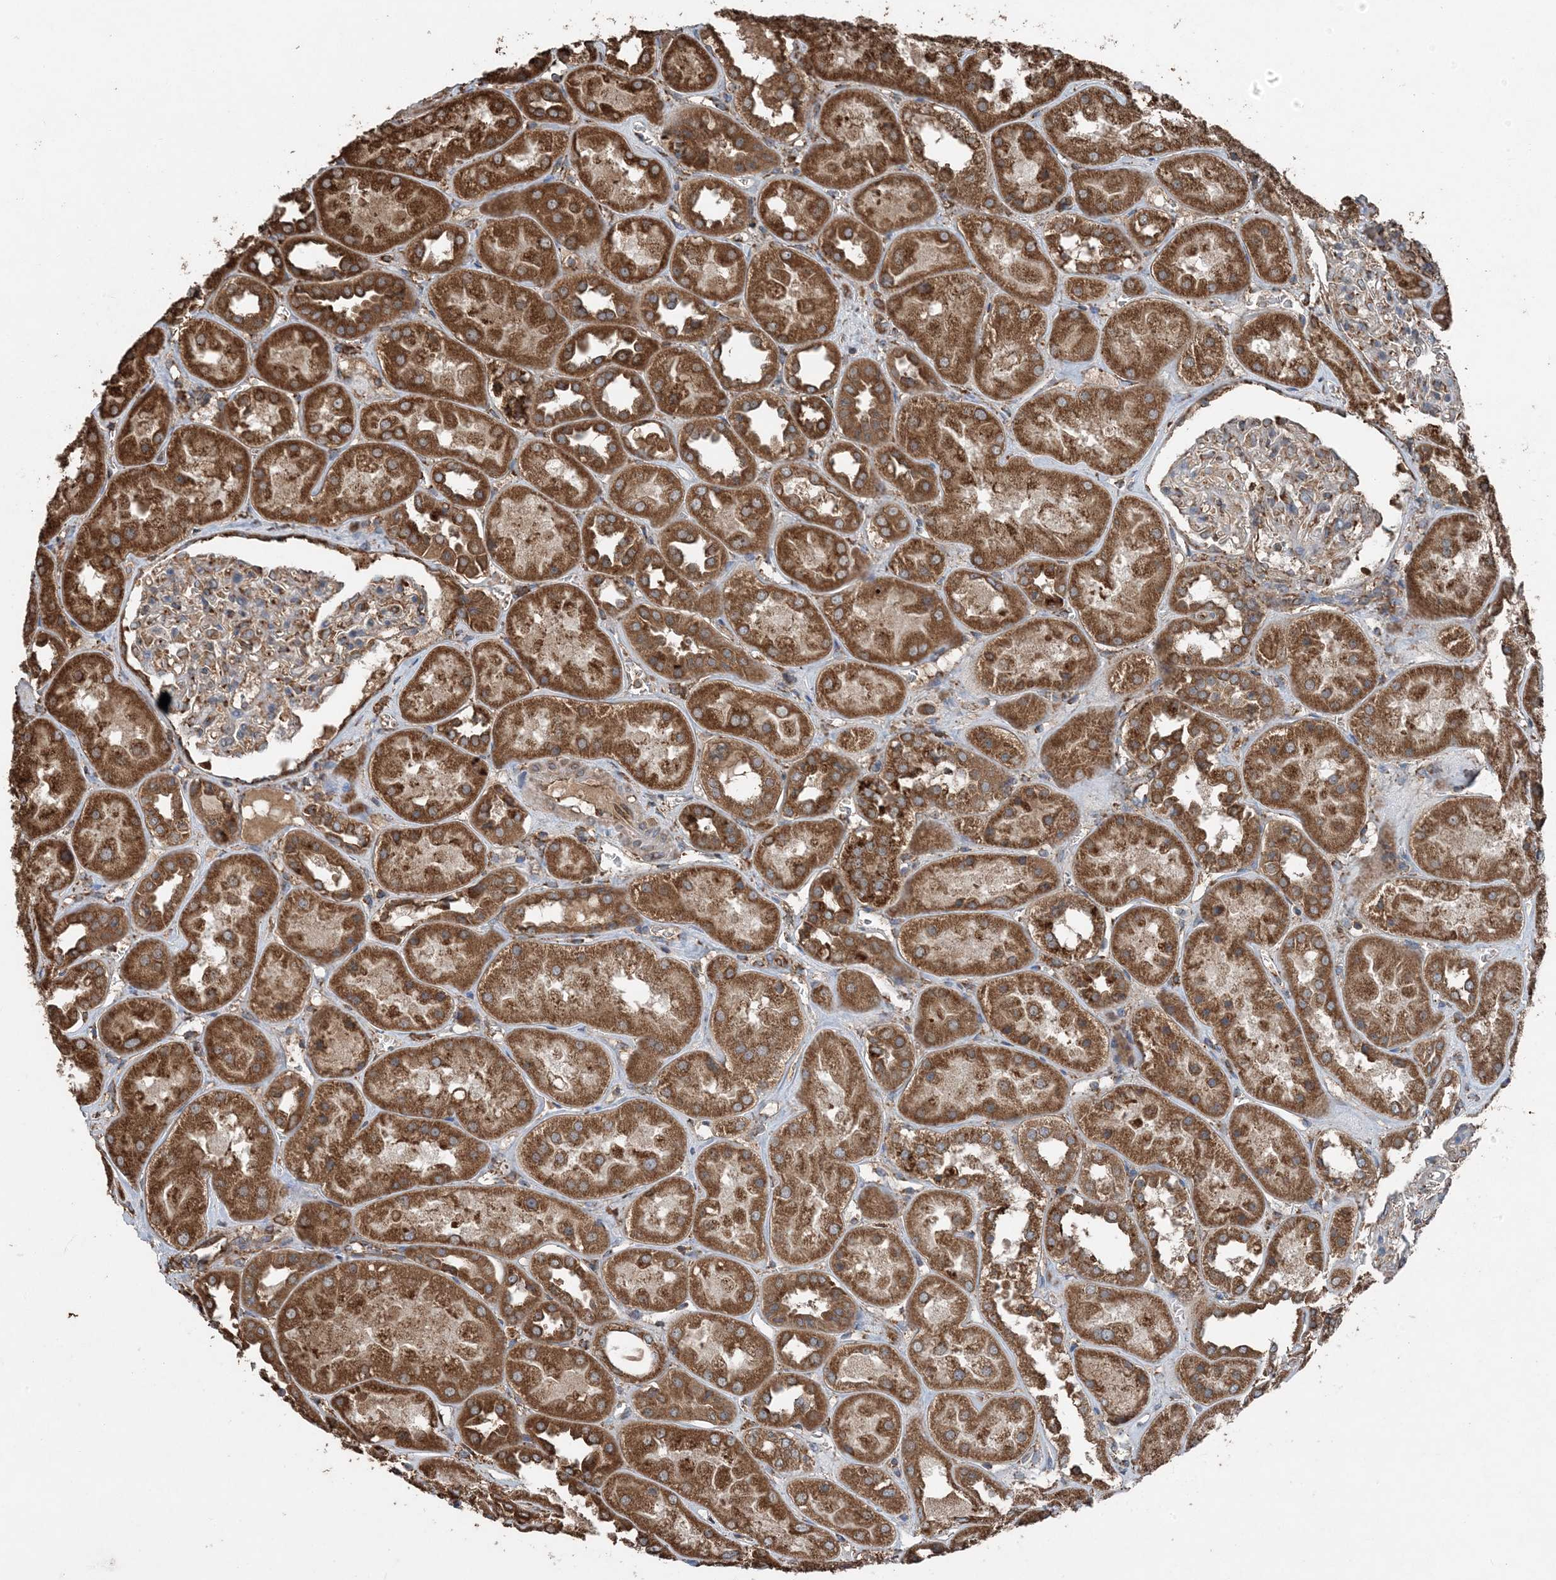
{"staining": {"intensity": "moderate", "quantity": "25%-75%", "location": "cytoplasmic/membranous"}, "tissue": "kidney", "cell_type": "Cells in glomeruli", "image_type": "normal", "snomed": [{"axis": "morphology", "description": "Normal tissue, NOS"}, {"axis": "topography", "description": "Kidney"}], "caption": "Protein expression analysis of normal human kidney reveals moderate cytoplasmic/membranous staining in about 25%-75% of cells in glomeruli. (DAB IHC, brown staining for protein, blue staining for nuclei).", "gene": "PDIA6", "patient": {"sex": "male", "age": 70}}